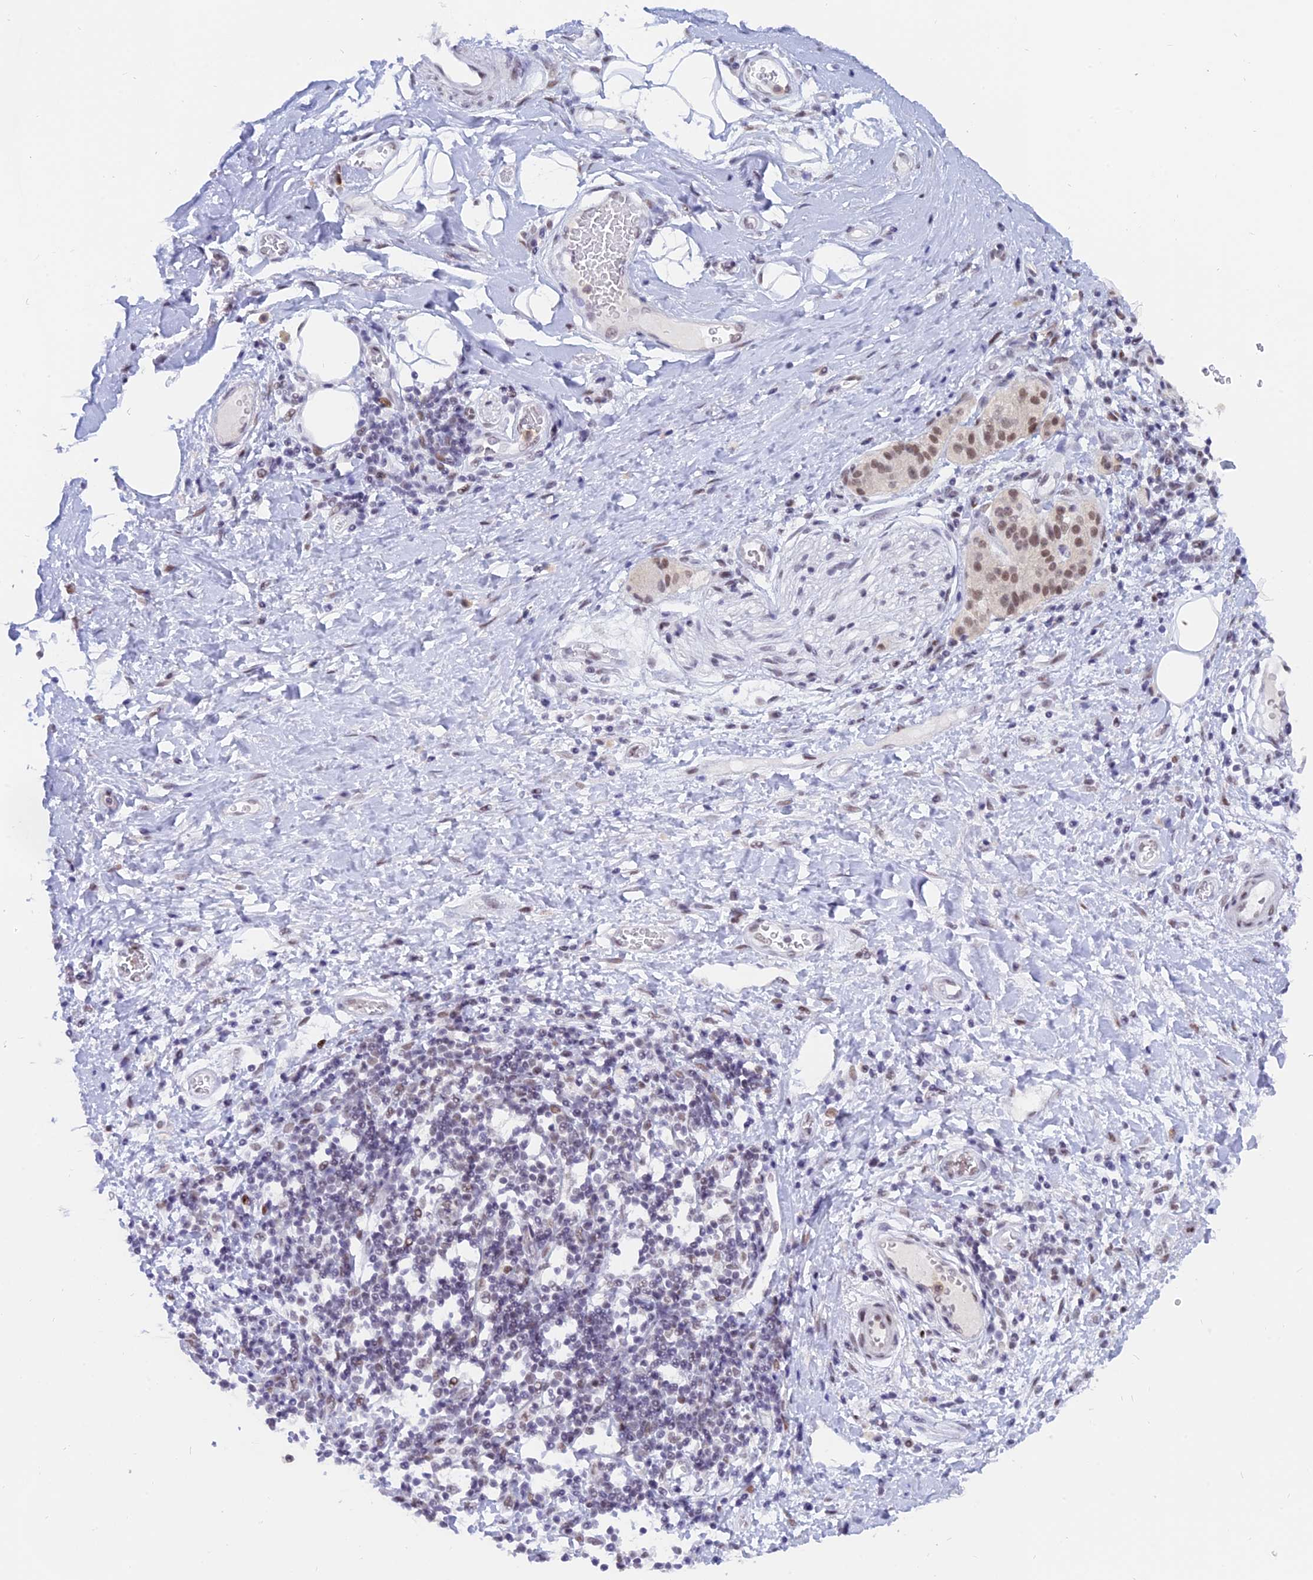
{"staining": {"intensity": "moderate", "quantity": "<25%", "location": "nuclear"}, "tissue": "adipose tissue", "cell_type": "Adipocytes", "image_type": "normal", "snomed": [{"axis": "morphology", "description": "Normal tissue, NOS"}, {"axis": "morphology", "description": "Adenocarcinoma, NOS"}, {"axis": "topography", "description": "Duodenum"}, {"axis": "topography", "description": "Peripheral nerve tissue"}], "caption": "High-power microscopy captured an immunohistochemistry (IHC) image of benign adipose tissue, revealing moderate nuclear expression in approximately <25% of adipocytes.", "gene": "DPY30", "patient": {"sex": "female", "age": 60}}